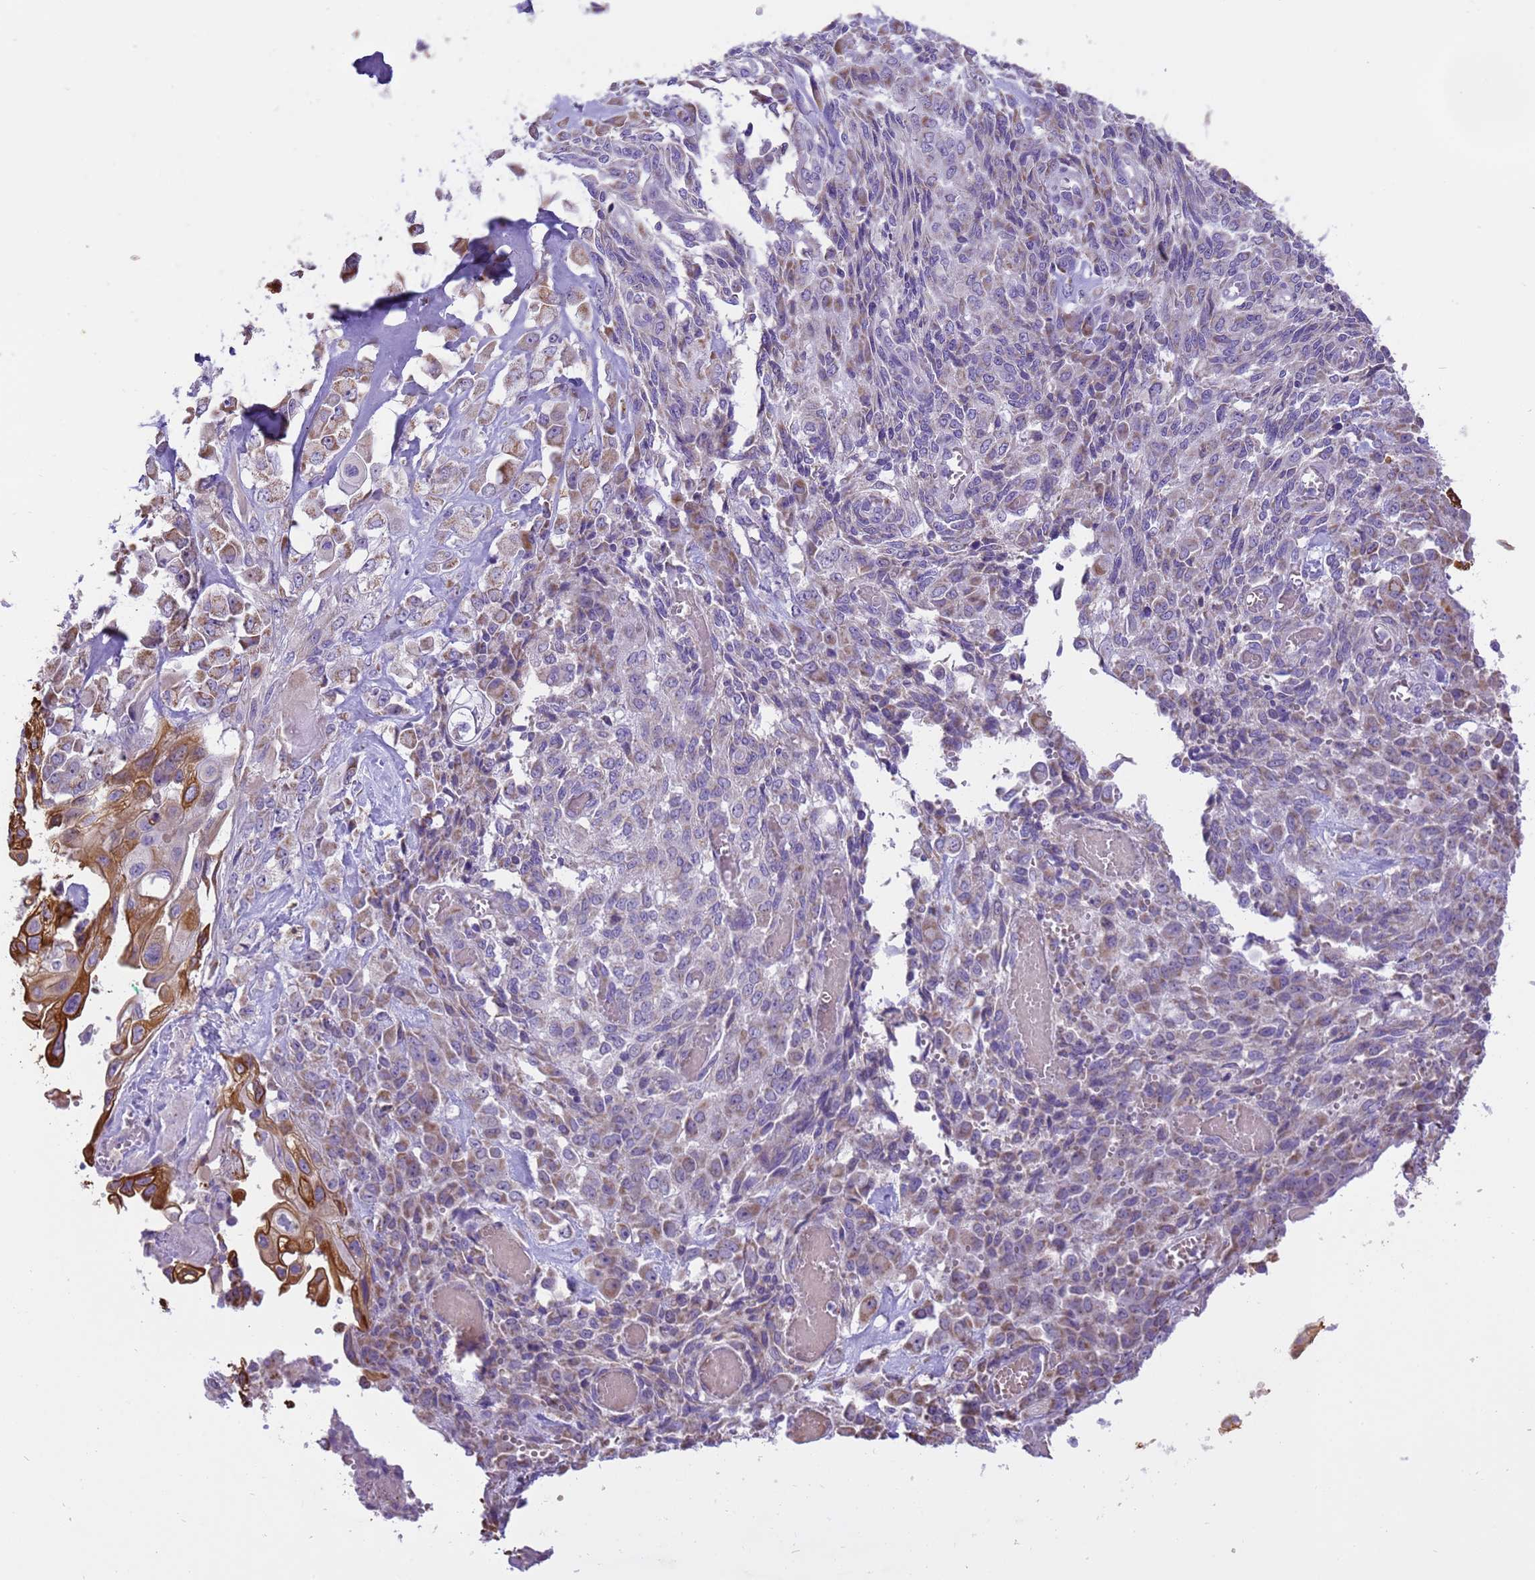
{"staining": {"intensity": "moderate", "quantity": "25%-75%", "location": "cytoplasmic/membranous"}, "tissue": "endometrial cancer", "cell_type": "Tumor cells", "image_type": "cancer", "snomed": [{"axis": "morphology", "description": "Adenocarcinoma, NOS"}, {"axis": "topography", "description": "Endometrium"}], "caption": "Immunohistochemistry (IHC) staining of endometrial cancer (adenocarcinoma), which shows medium levels of moderate cytoplasmic/membranous positivity in about 25%-75% of tumor cells indicating moderate cytoplasmic/membranous protein positivity. The staining was performed using DAB (3,3'-diaminobenzidine) (brown) for protein detection and nuclei were counterstained in hematoxylin (blue).", "gene": "PIEZO2", "patient": {"sex": "female", "age": 32}}